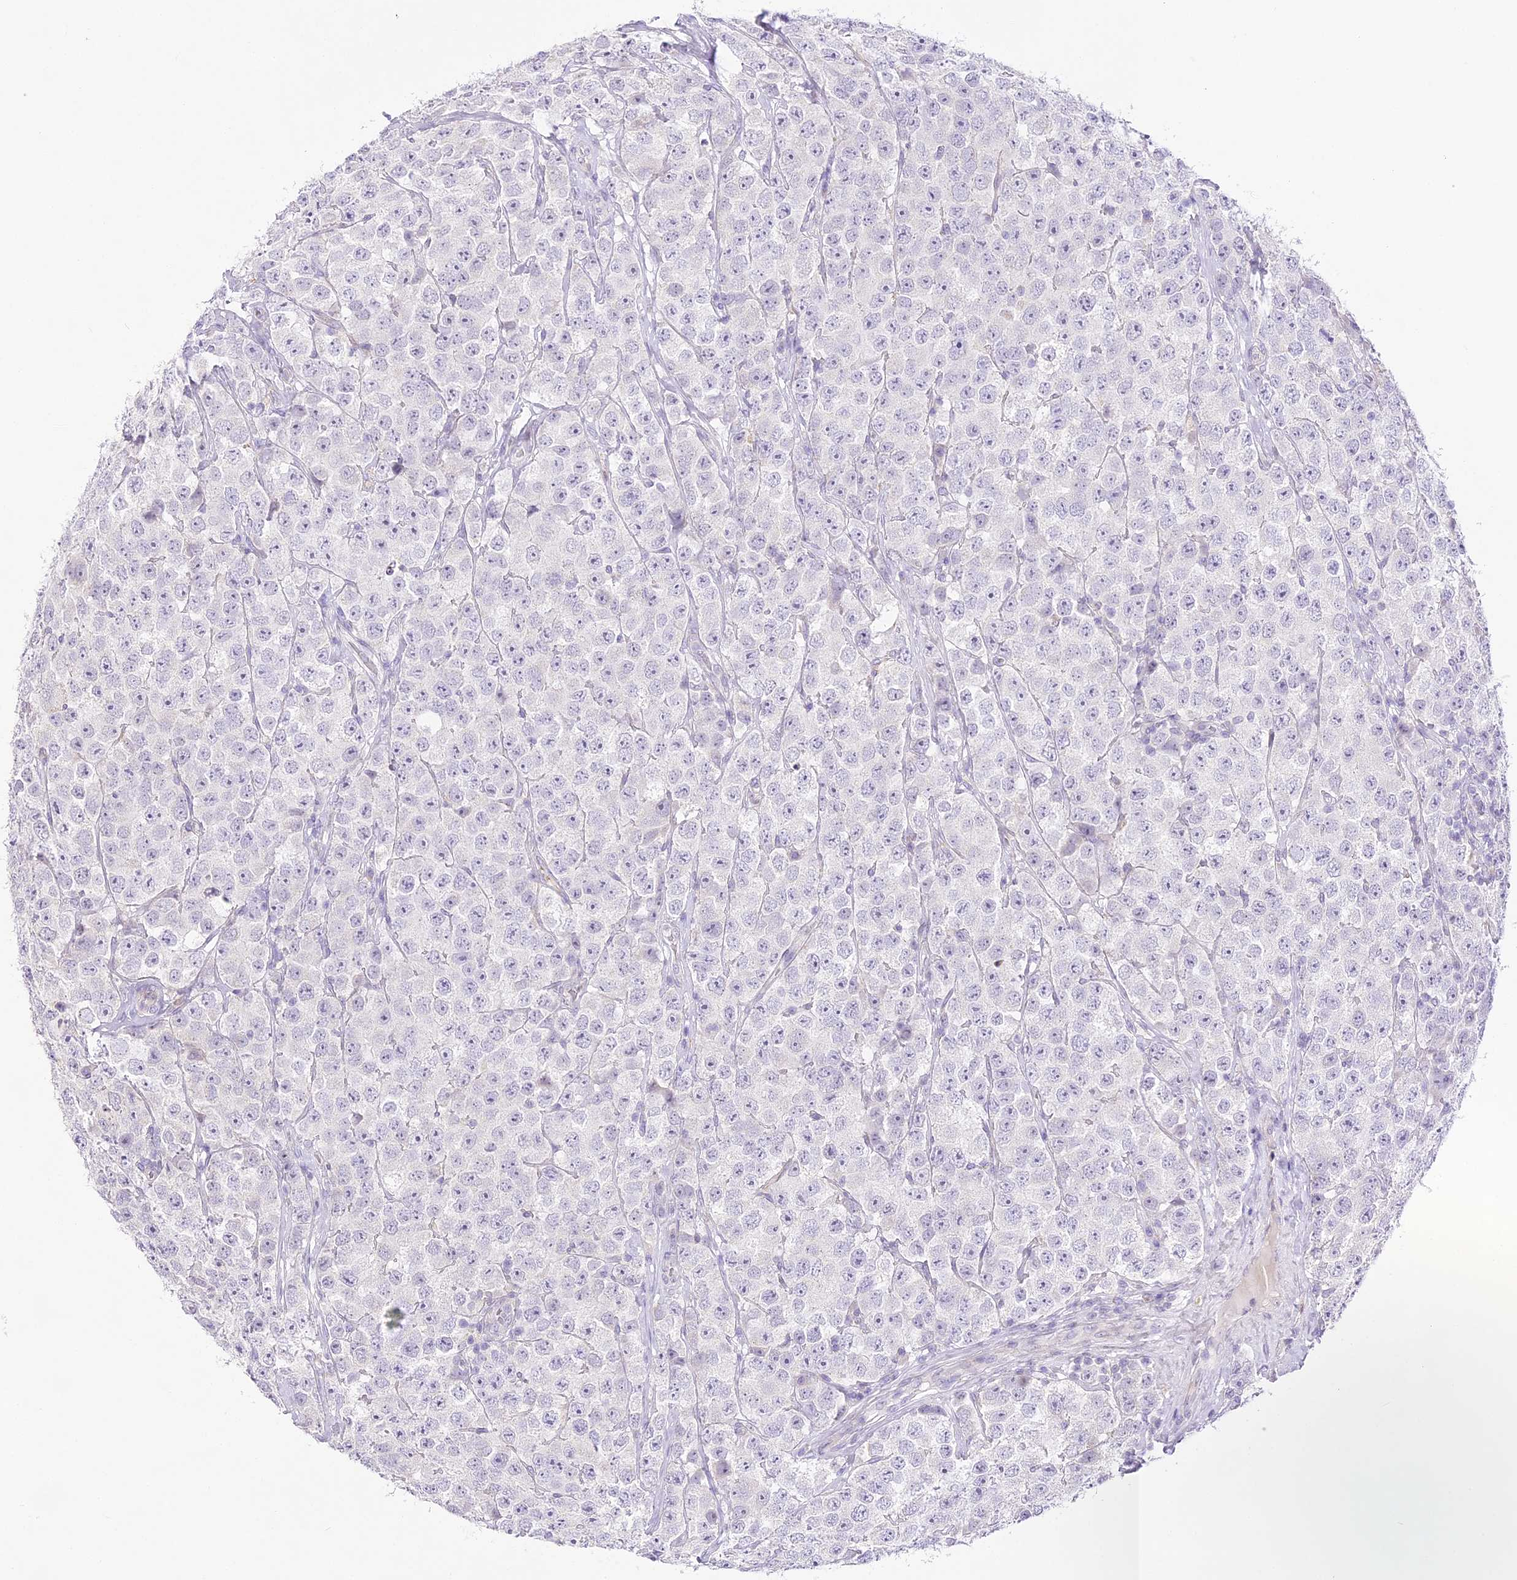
{"staining": {"intensity": "negative", "quantity": "none", "location": "none"}, "tissue": "testis cancer", "cell_type": "Tumor cells", "image_type": "cancer", "snomed": [{"axis": "morphology", "description": "Seminoma, NOS"}, {"axis": "topography", "description": "Testis"}], "caption": "This histopathology image is of testis cancer (seminoma) stained with immunohistochemistry to label a protein in brown with the nuclei are counter-stained blue. There is no staining in tumor cells.", "gene": "CCDC30", "patient": {"sex": "male", "age": 28}}